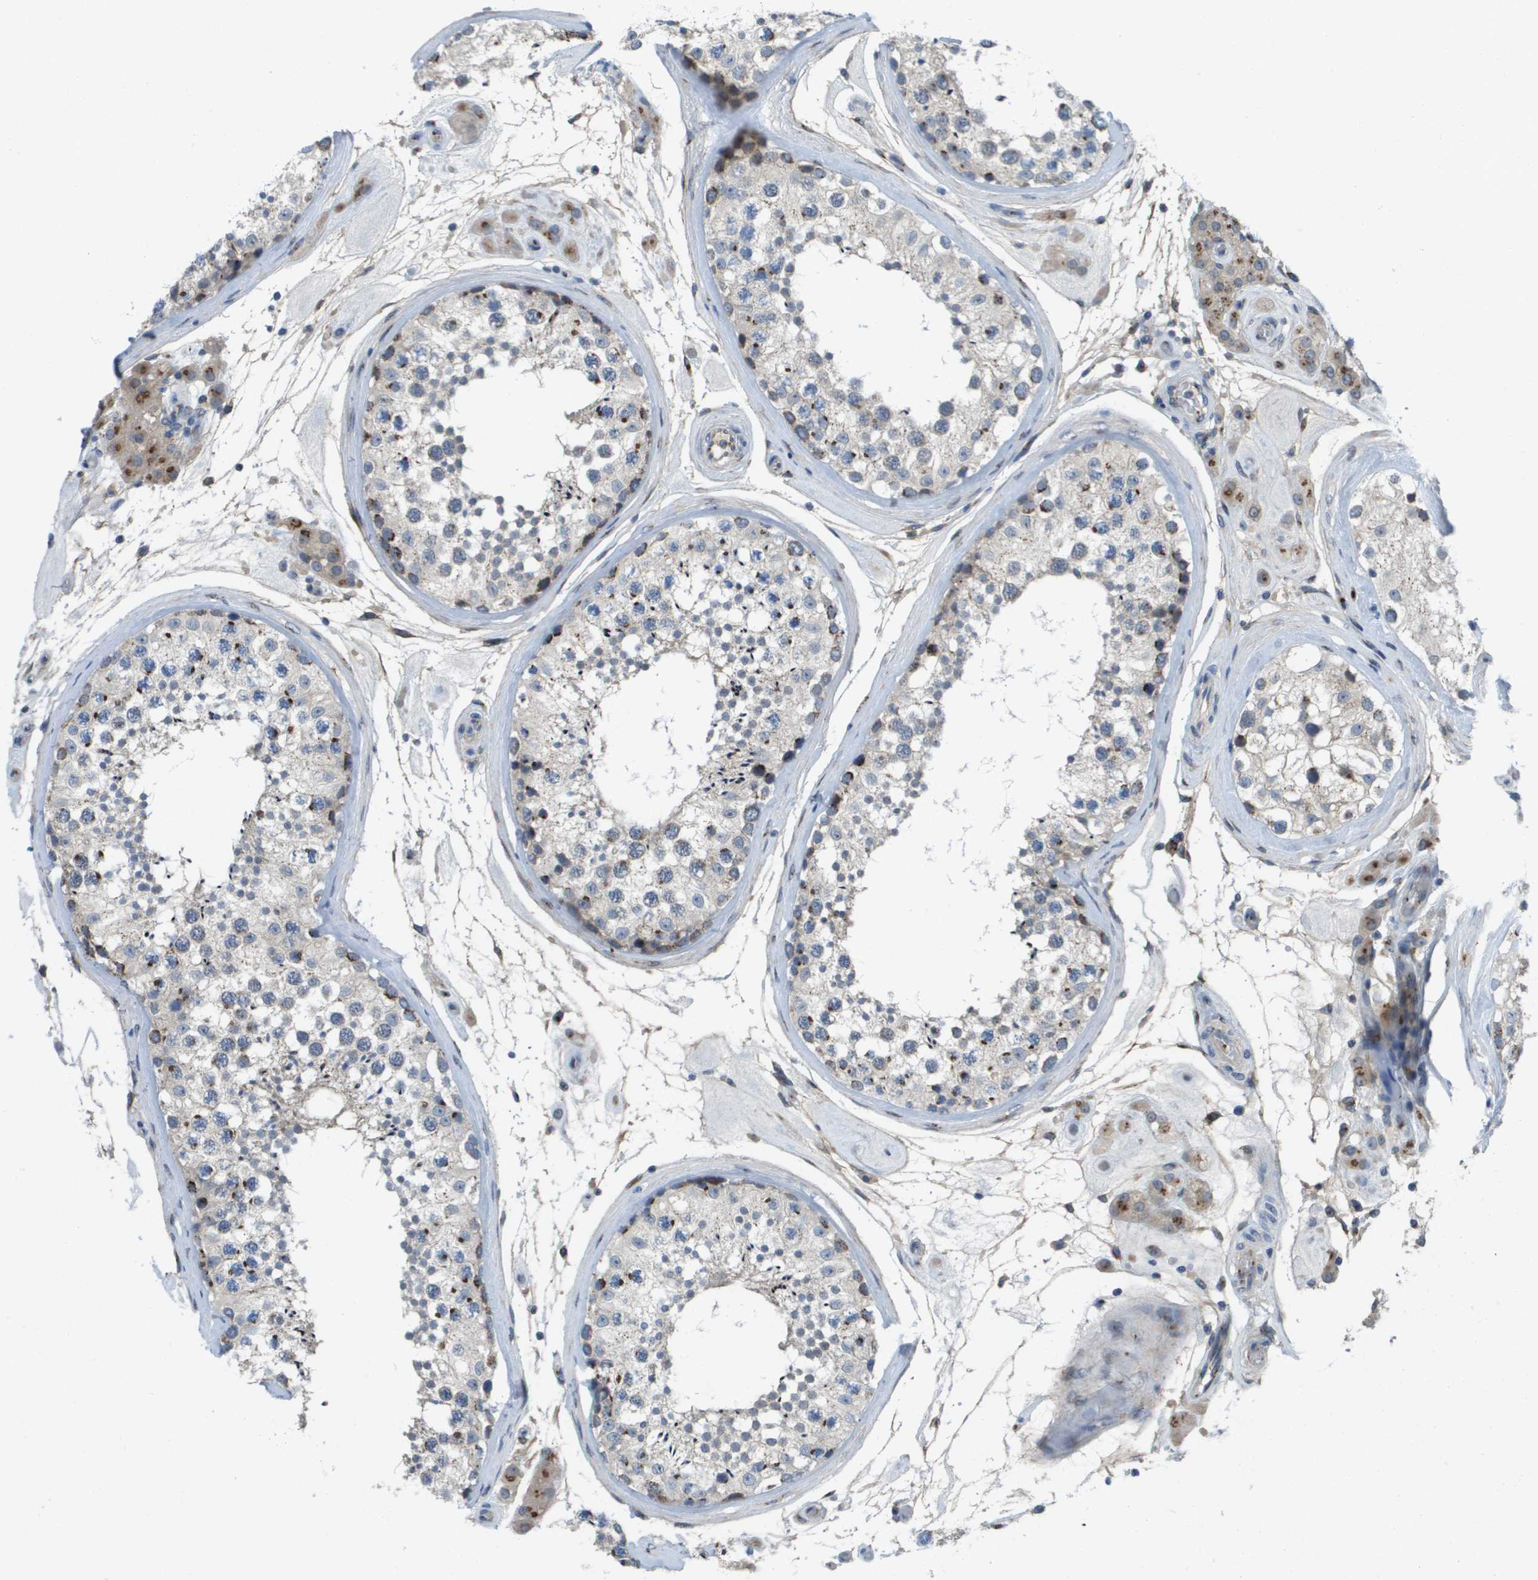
{"staining": {"intensity": "strong", "quantity": "25%-75%", "location": "cytoplasmic/membranous"}, "tissue": "testis", "cell_type": "Cells in seminiferous ducts", "image_type": "normal", "snomed": [{"axis": "morphology", "description": "Normal tissue, NOS"}, {"axis": "topography", "description": "Testis"}], "caption": "Protein staining of unremarkable testis displays strong cytoplasmic/membranous expression in about 25%-75% of cells in seminiferous ducts. (DAB (3,3'-diaminobenzidine) IHC with brightfield microscopy, high magnification).", "gene": "QSOX2", "patient": {"sex": "male", "age": 46}}